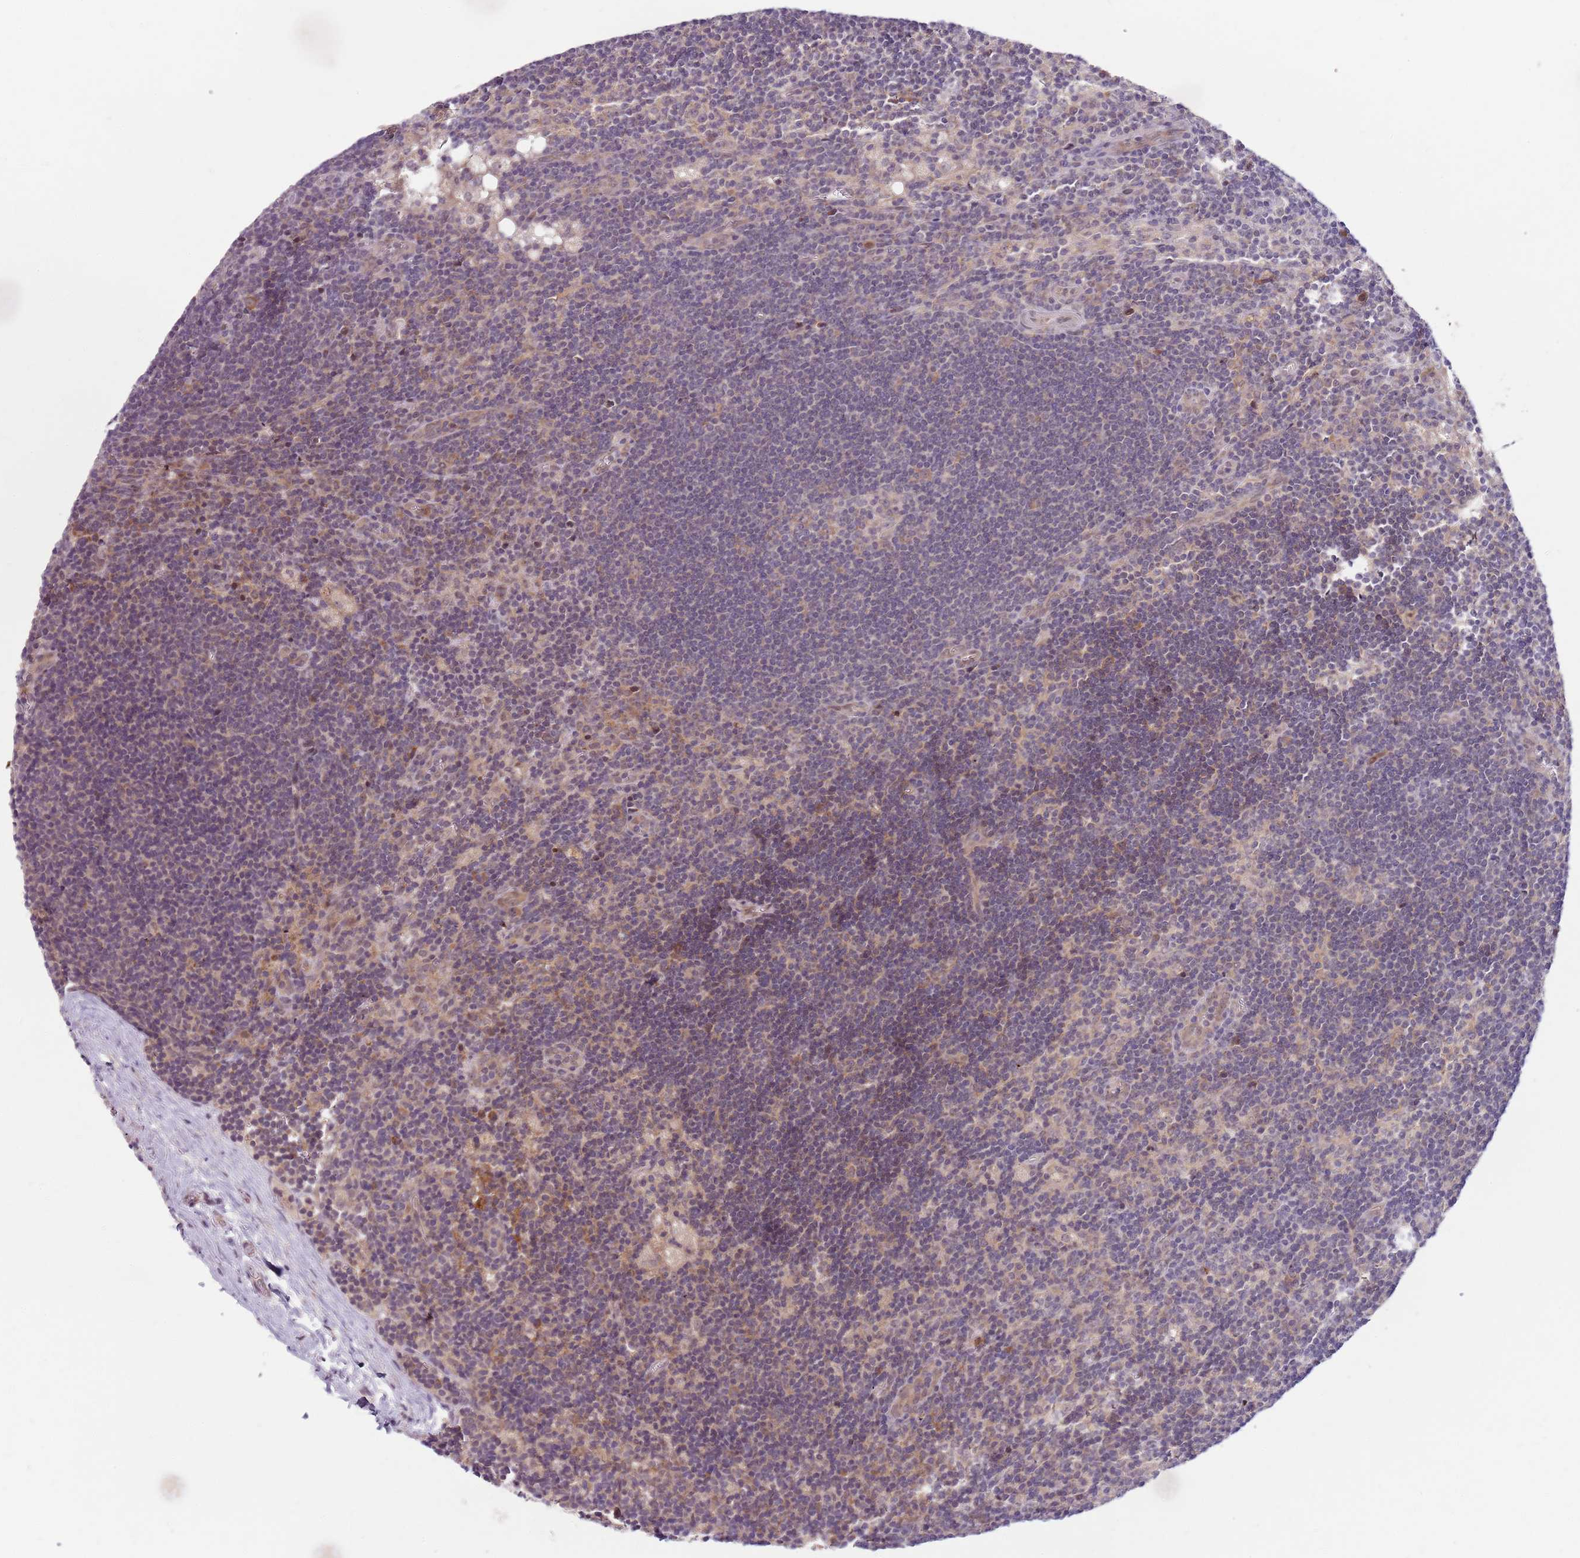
{"staining": {"intensity": "moderate", "quantity": "<25%", "location": "cytoplasmic/membranous"}, "tissue": "lymph node", "cell_type": "Germinal center cells", "image_type": "normal", "snomed": [{"axis": "morphology", "description": "Normal tissue, NOS"}, {"axis": "topography", "description": "Lymph node"}], "caption": "Immunohistochemical staining of unremarkable lymph node demonstrates moderate cytoplasmic/membranous protein positivity in approximately <25% of germinal center cells.", "gene": "FBXL22", "patient": {"sex": "male", "age": 24}}